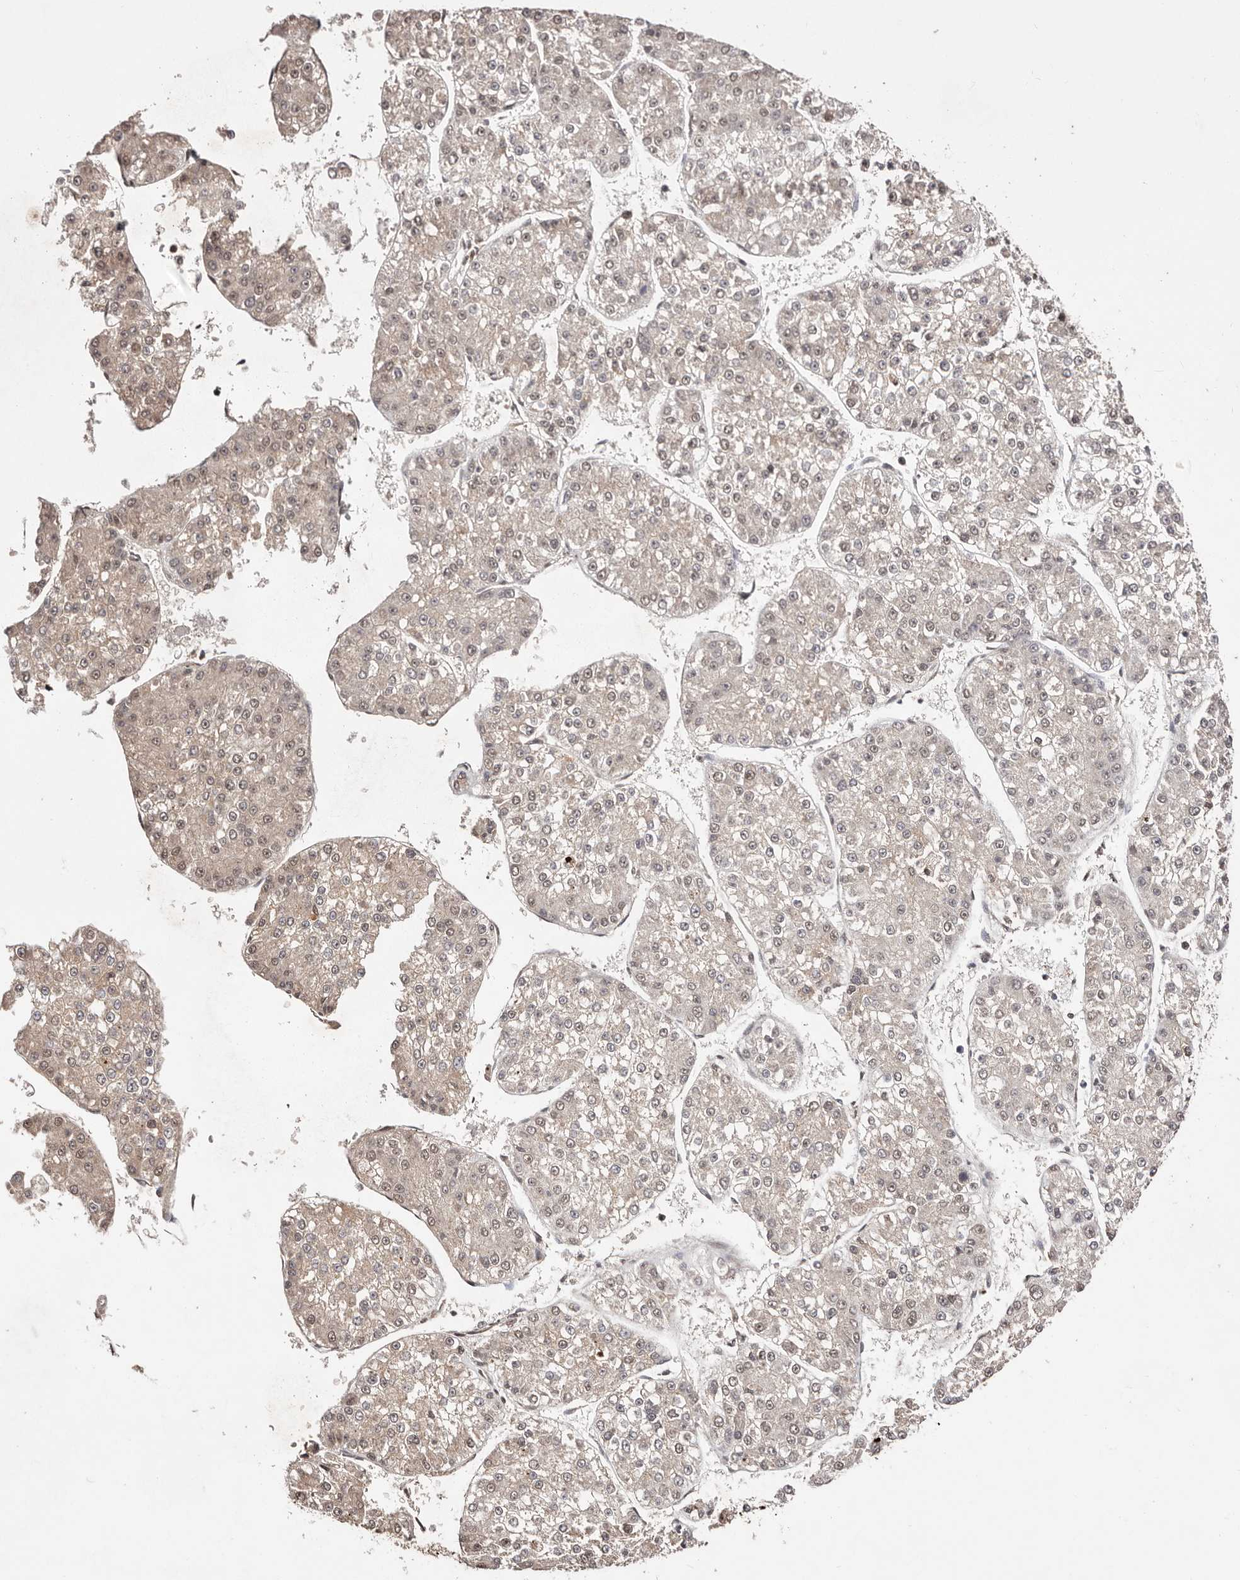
{"staining": {"intensity": "weak", "quantity": "25%-75%", "location": "nuclear"}, "tissue": "liver cancer", "cell_type": "Tumor cells", "image_type": "cancer", "snomed": [{"axis": "morphology", "description": "Carcinoma, Hepatocellular, NOS"}, {"axis": "topography", "description": "Liver"}], "caption": "Tumor cells display low levels of weak nuclear staining in about 25%-75% of cells in liver cancer.", "gene": "BICRAL", "patient": {"sex": "female", "age": 73}}